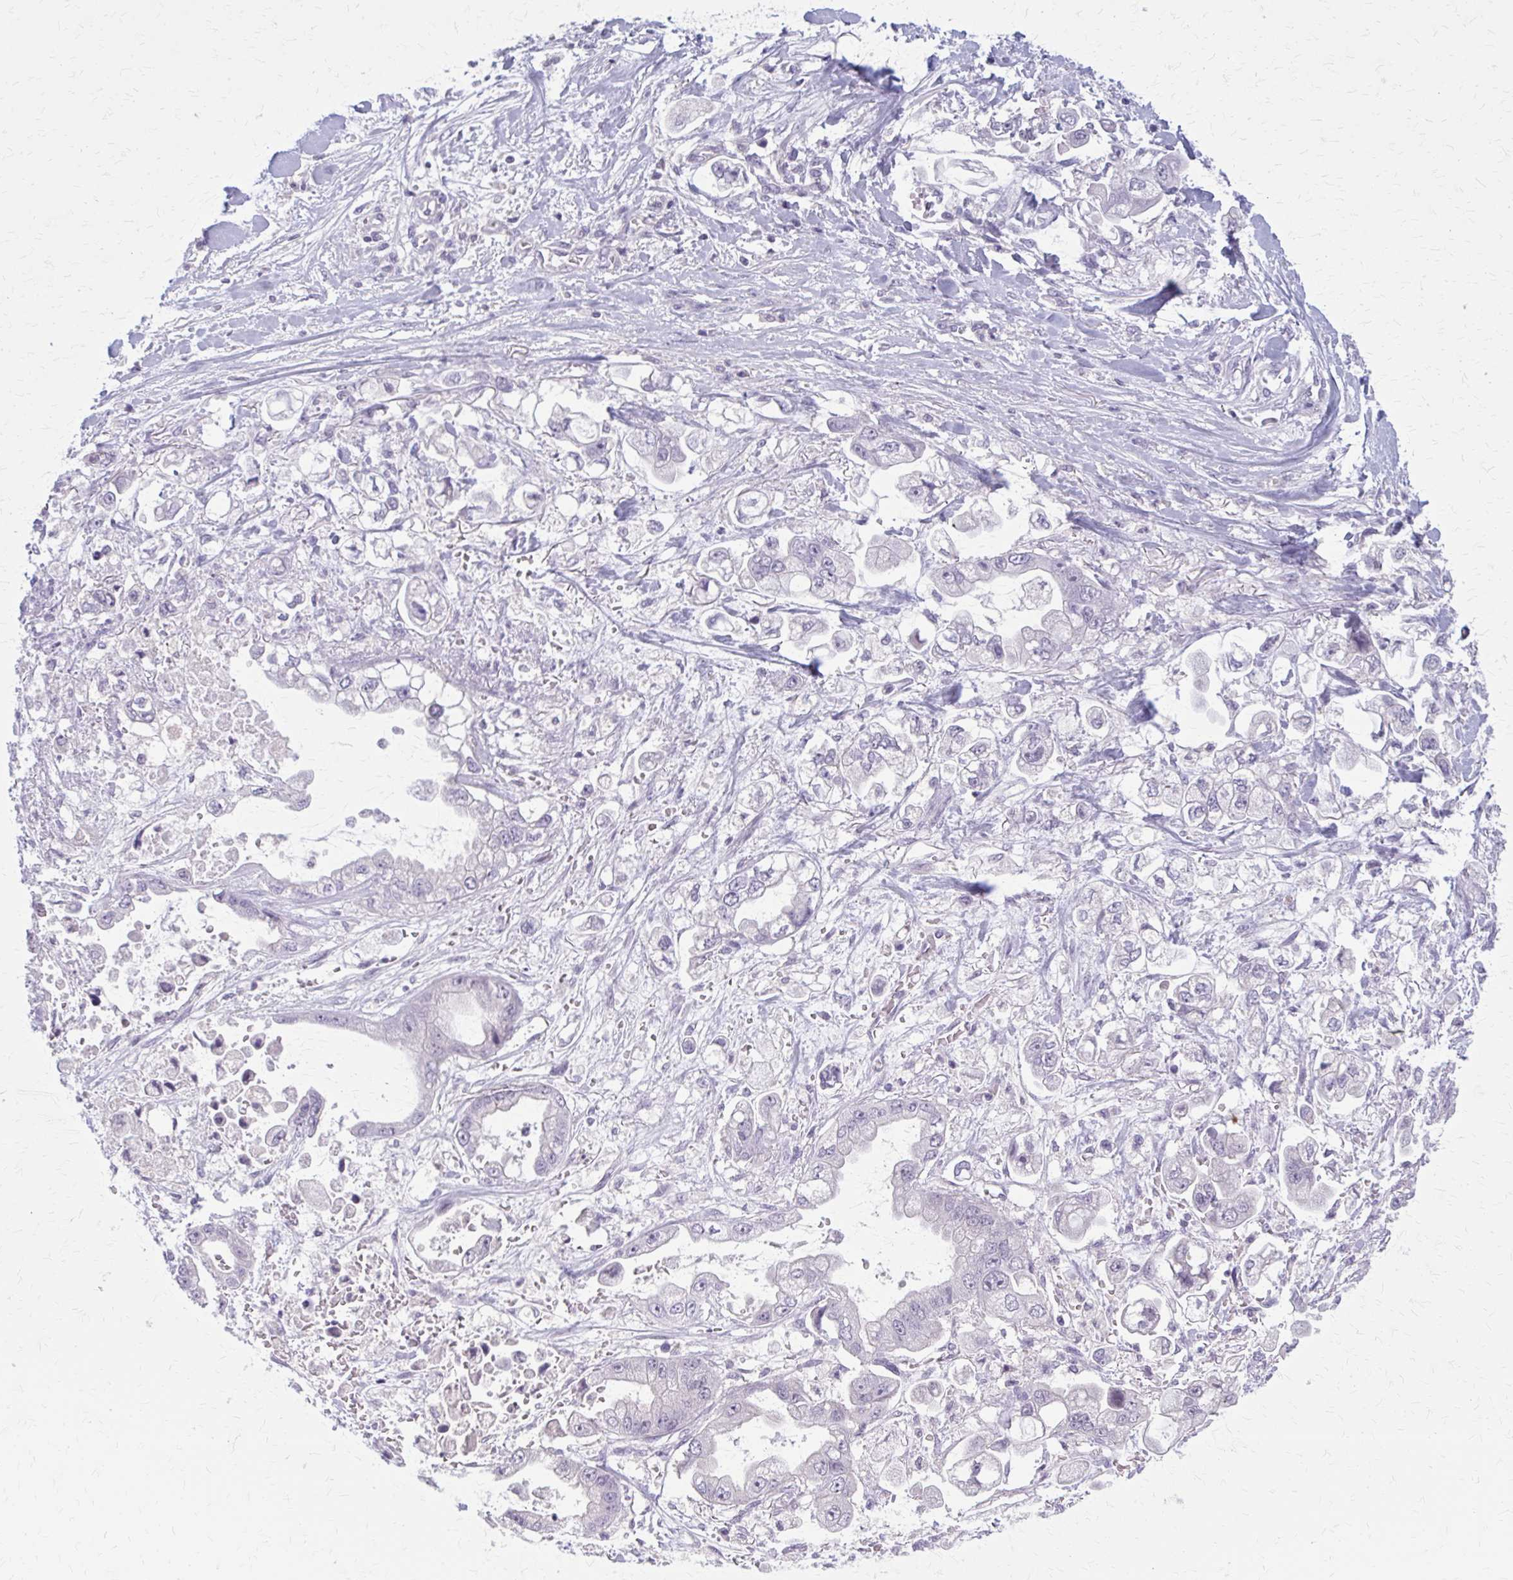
{"staining": {"intensity": "negative", "quantity": "none", "location": "none"}, "tissue": "stomach cancer", "cell_type": "Tumor cells", "image_type": "cancer", "snomed": [{"axis": "morphology", "description": "Adenocarcinoma, NOS"}, {"axis": "topography", "description": "Stomach"}], "caption": "IHC photomicrograph of neoplastic tissue: human stomach adenocarcinoma stained with DAB exhibits no significant protein positivity in tumor cells.", "gene": "OR4A47", "patient": {"sex": "male", "age": 62}}